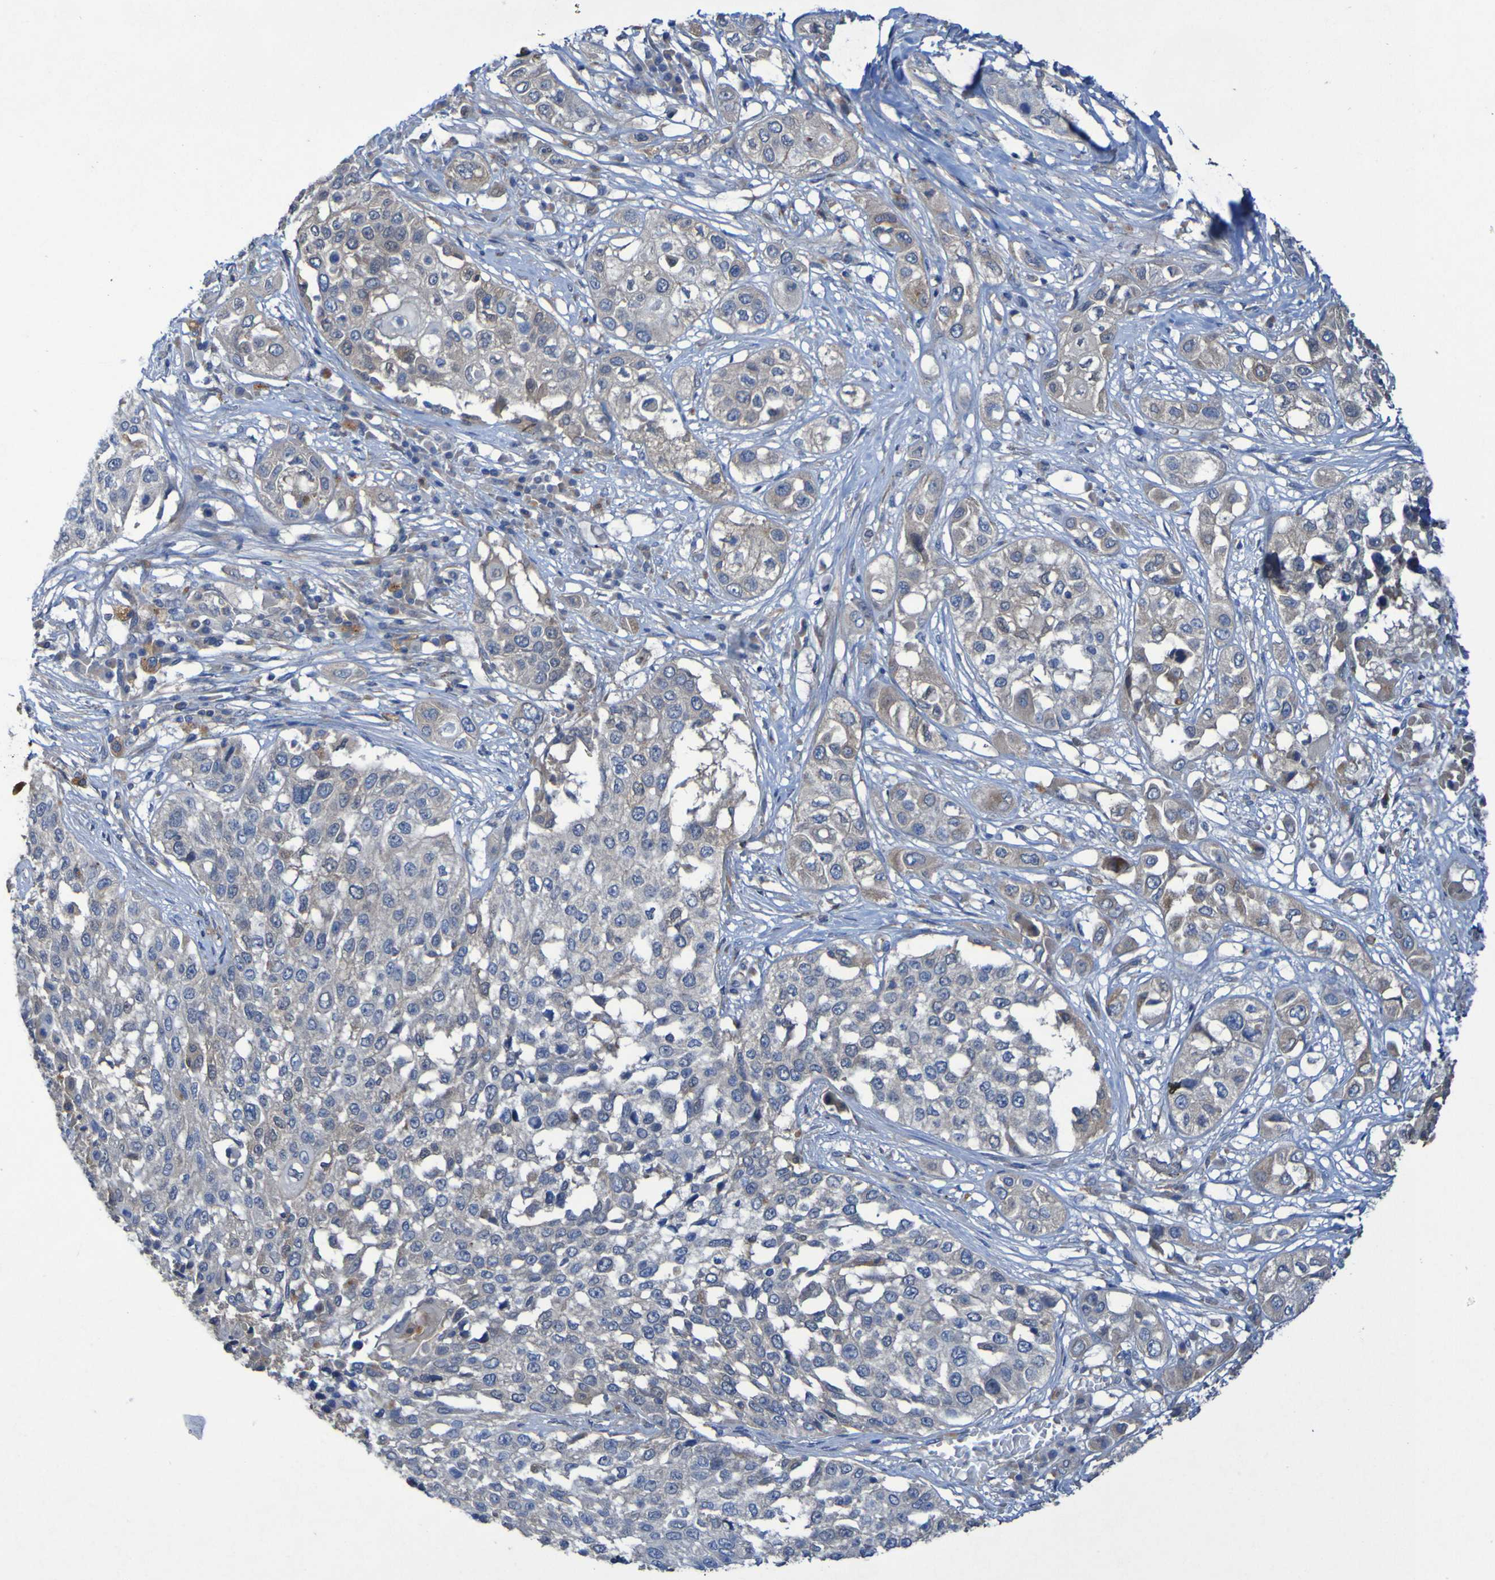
{"staining": {"intensity": "weak", "quantity": "<25%", "location": "cytoplasmic/membranous"}, "tissue": "lung cancer", "cell_type": "Tumor cells", "image_type": "cancer", "snomed": [{"axis": "morphology", "description": "Squamous cell carcinoma, NOS"}, {"axis": "topography", "description": "Lung"}], "caption": "This histopathology image is of lung cancer (squamous cell carcinoma) stained with immunohistochemistry to label a protein in brown with the nuclei are counter-stained blue. There is no expression in tumor cells. (Stains: DAB (3,3'-diaminobenzidine) IHC with hematoxylin counter stain, Microscopy: brightfield microscopy at high magnification).", "gene": "ARHGEF16", "patient": {"sex": "male", "age": 71}}